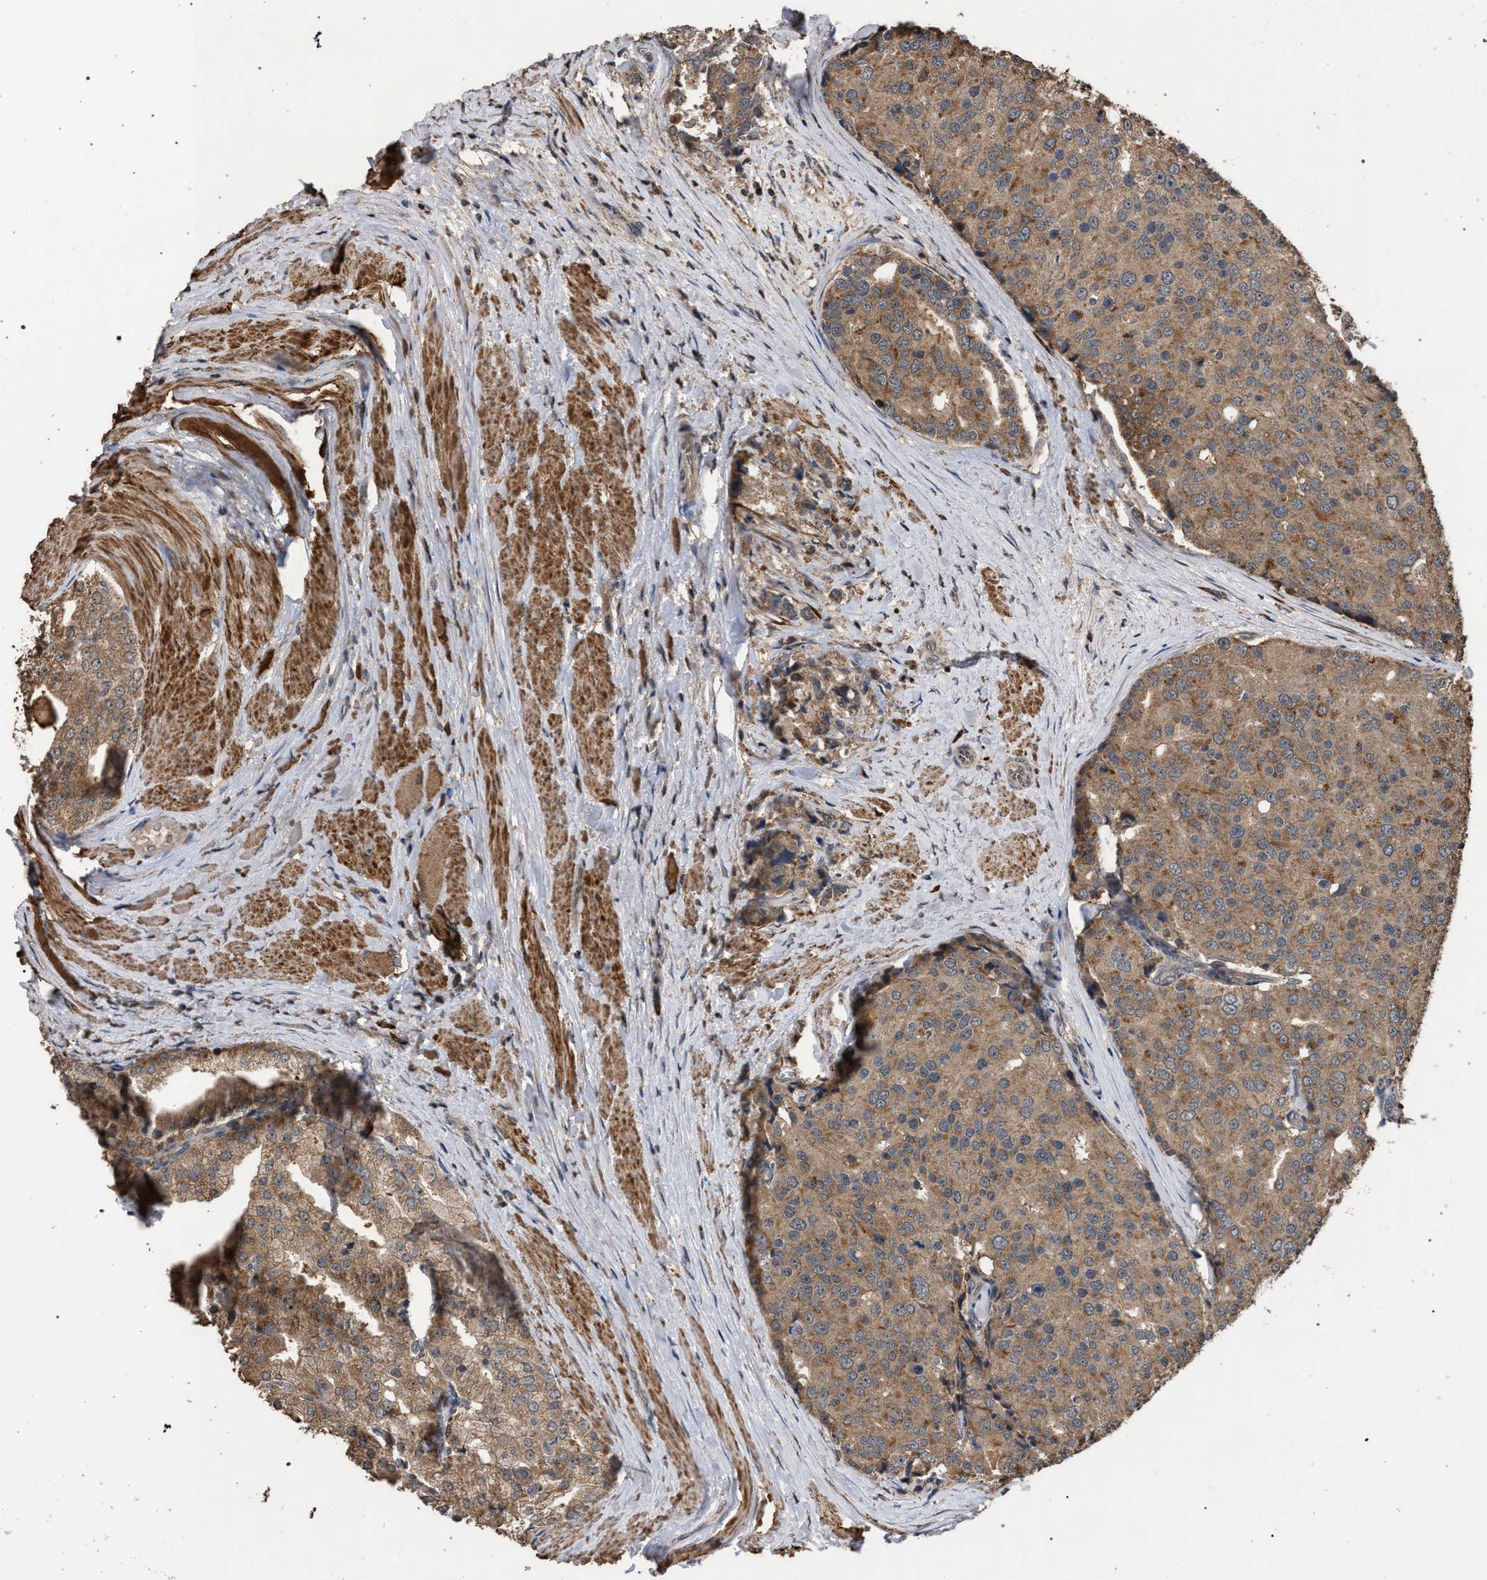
{"staining": {"intensity": "moderate", "quantity": ">75%", "location": "cytoplasmic/membranous"}, "tissue": "prostate cancer", "cell_type": "Tumor cells", "image_type": "cancer", "snomed": [{"axis": "morphology", "description": "Adenocarcinoma, High grade"}, {"axis": "topography", "description": "Prostate"}], "caption": "A brown stain labels moderate cytoplasmic/membranous expression of a protein in human high-grade adenocarcinoma (prostate) tumor cells.", "gene": "NAA35", "patient": {"sex": "male", "age": 50}}